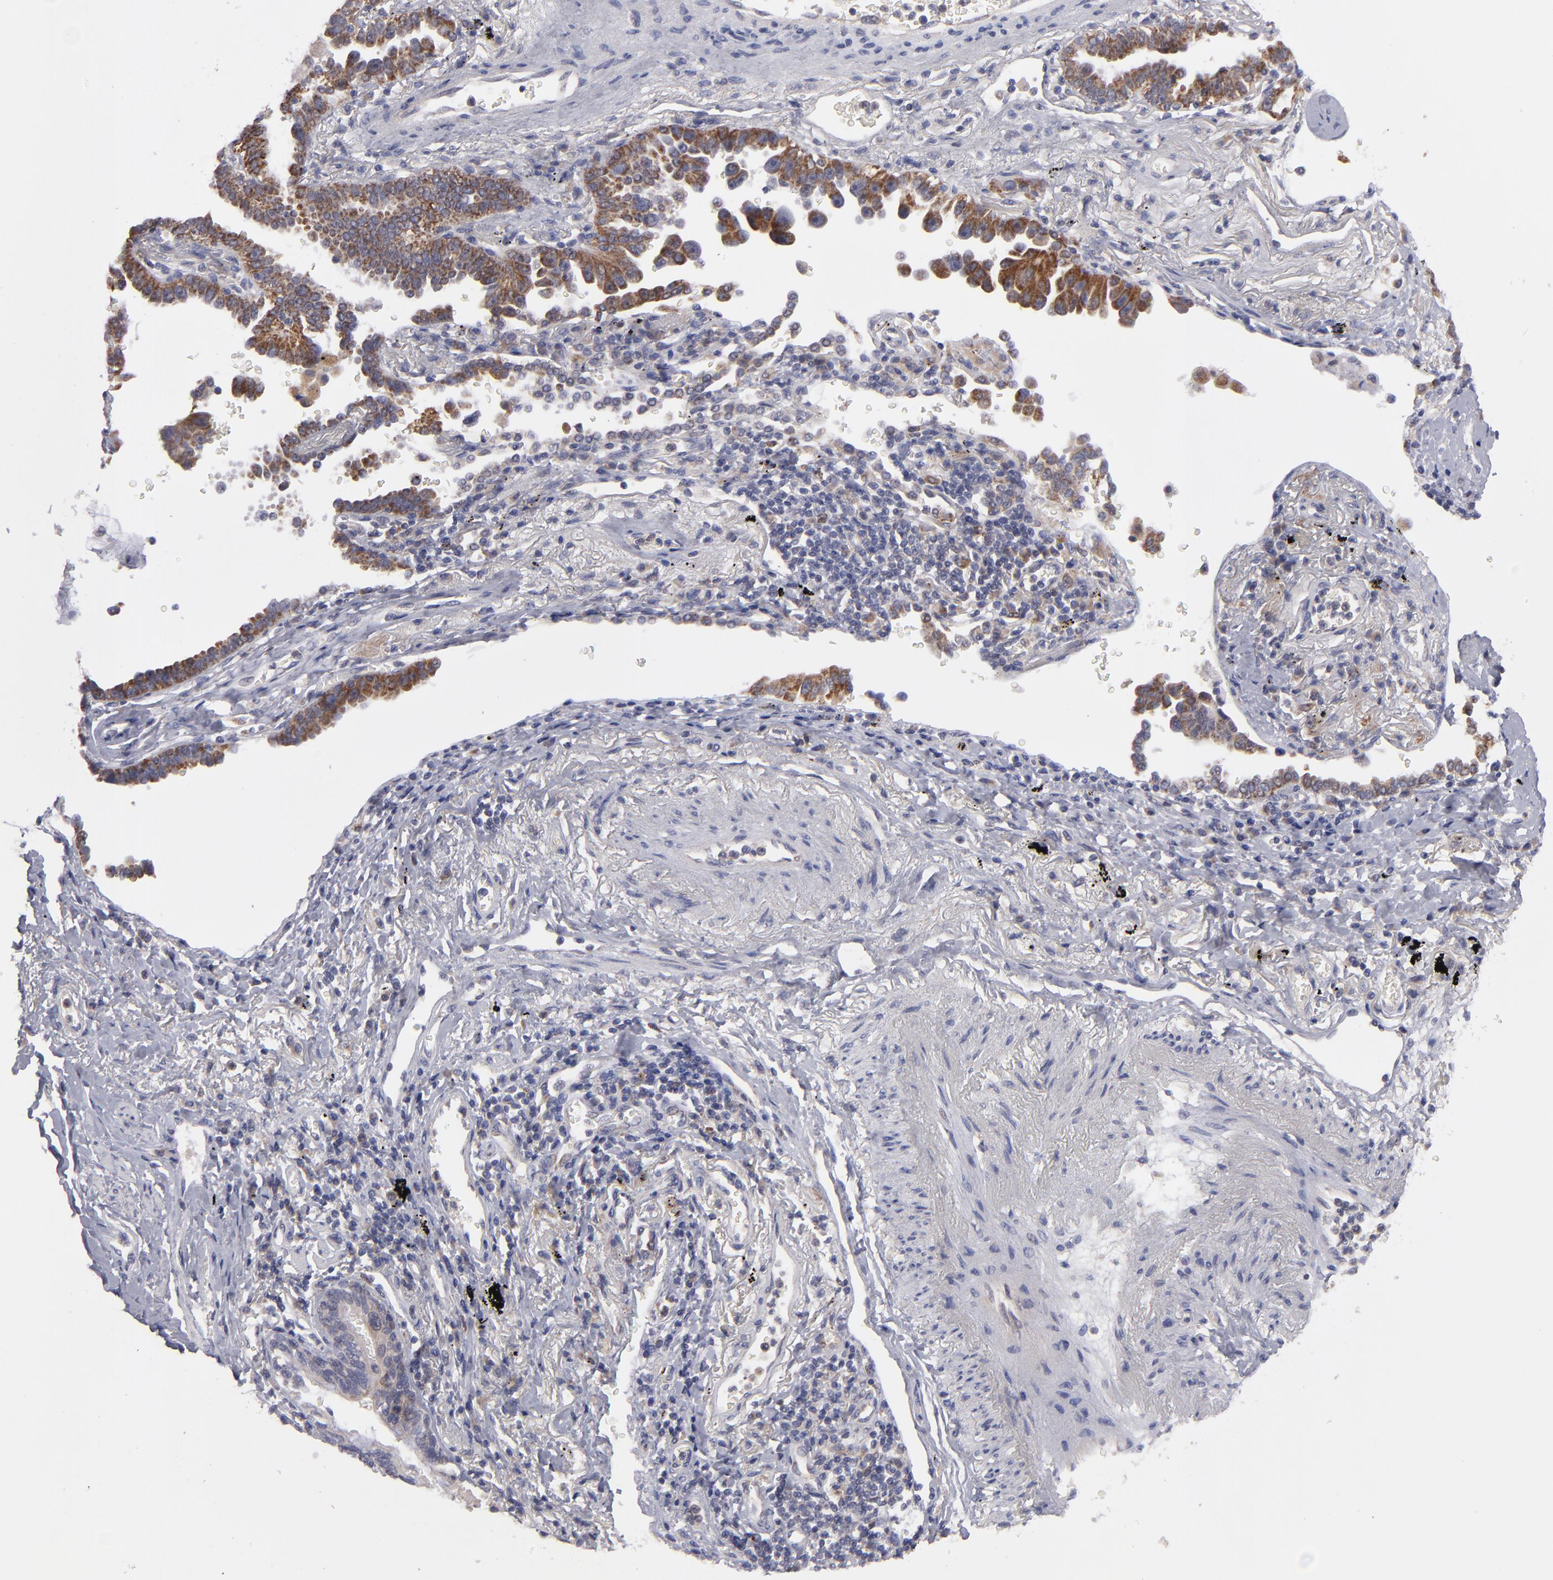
{"staining": {"intensity": "moderate", "quantity": ">75%", "location": "cytoplasmic/membranous"}, "tissue": "lung cancer", "cell_type": "Tumor cells", "image_type": "cancer", "snomed": [{"axis": "morphology", "description": "Adenocarcinoma, NOS"}, {"axis": "topography", "description": "Lung"}], "caption": "Adenocarcinoma (lung) was stained to show a protein in brown. There is medium levels of moderate cytoplasmic/membranous positivity in about >75% of tumor cells. The staining is performed using DAB brown chromogen to label protein expression. The nuclei are counter-stained blue using hematoxylin.", "gene": "HCCS", "patient": {"sex": "female", "age": 64}}